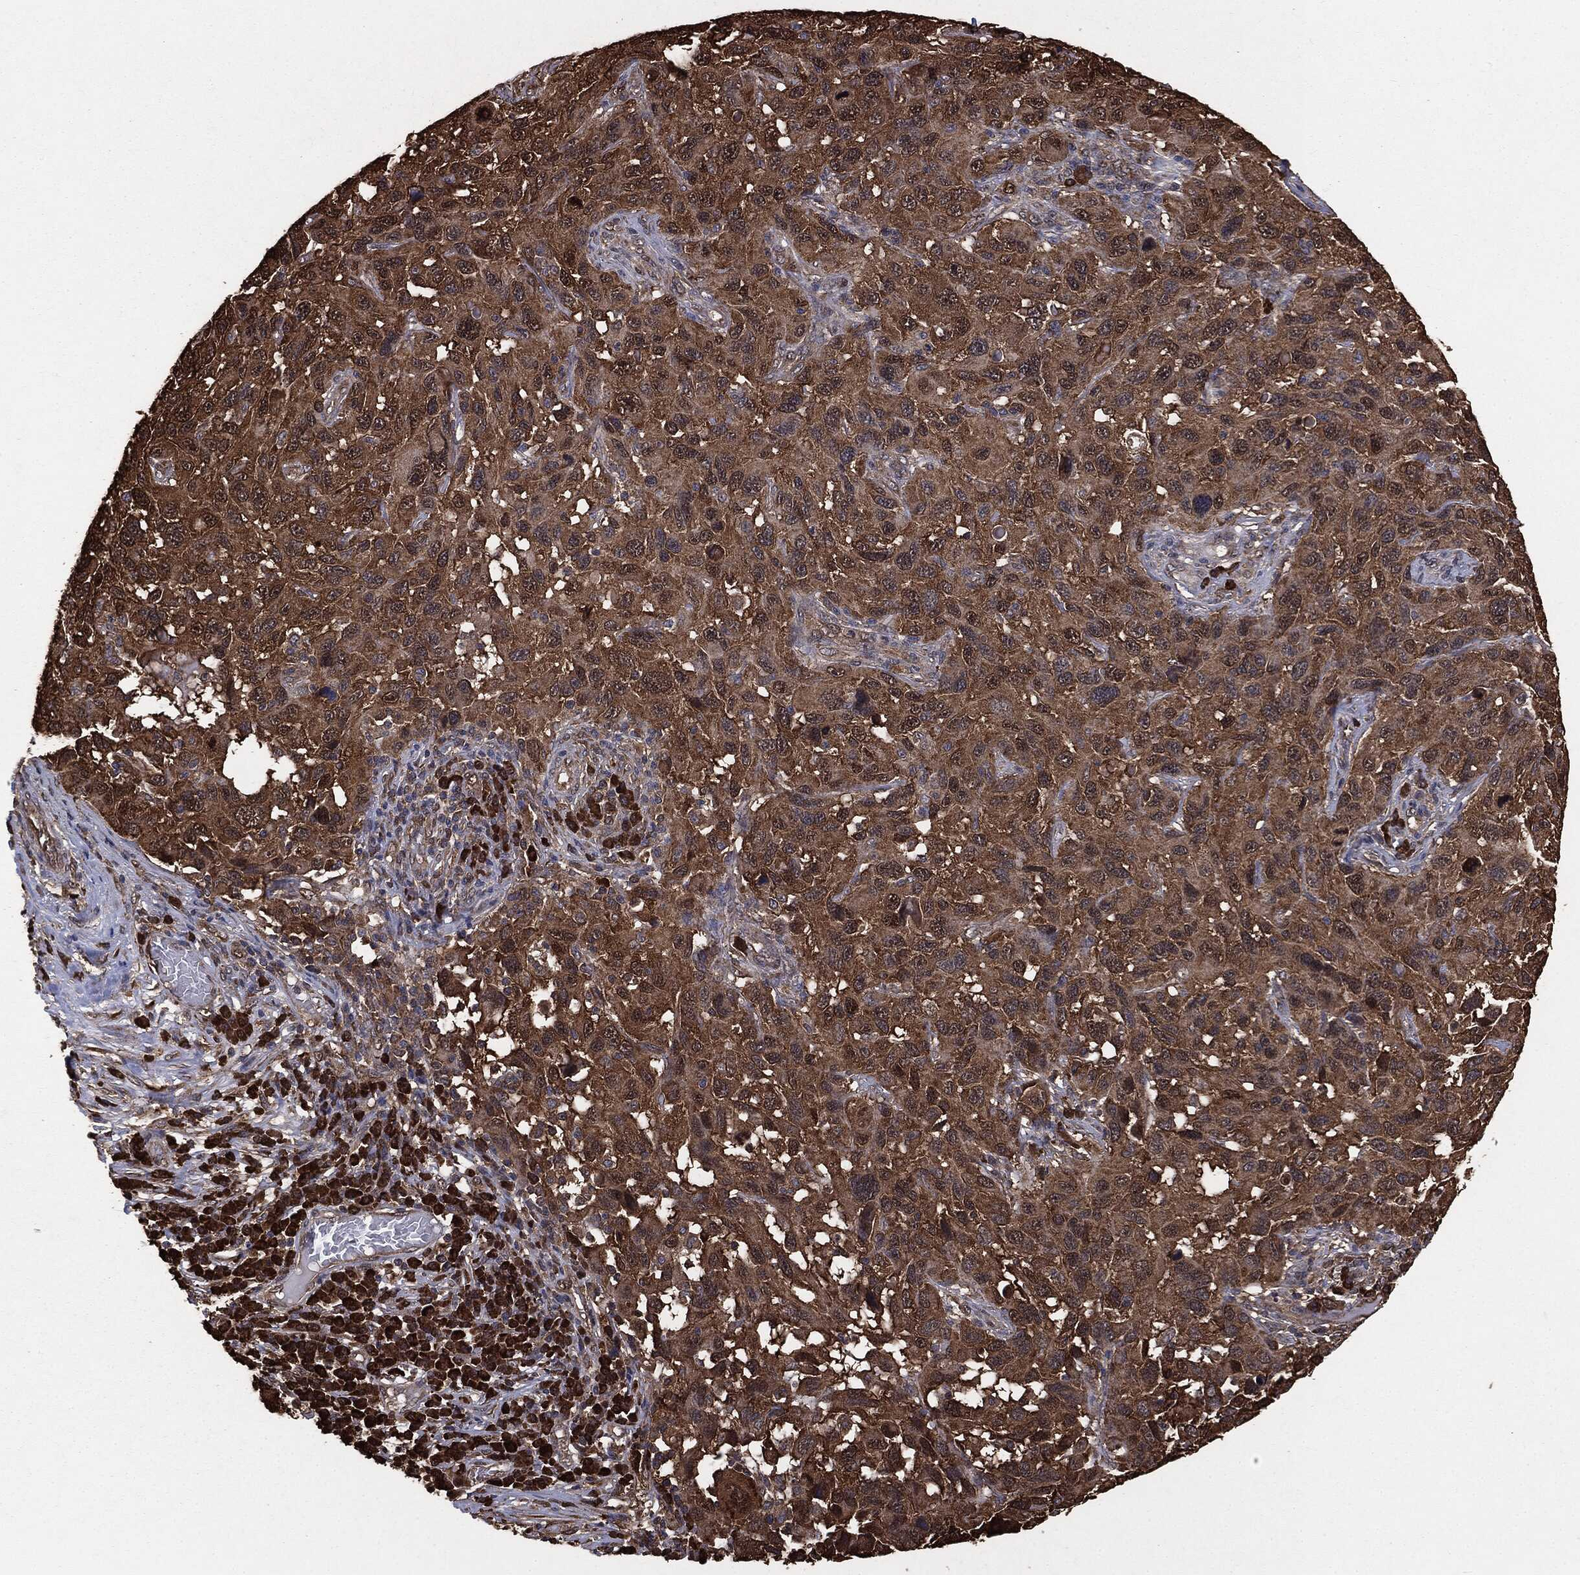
{"staining": {"intensity": "moderate", "quantity": ">75%", "location": "cytoplasmic/membranous"}, "tissue": "melanoma", "cell_type": "Tumor cells", "image_type": "cancer", "snomed": [{"axis": "morphology", "description": "Malignant melanoma, NOS"}, {"axis": "topography", "description": "Skin"}], "caption": "A photomicrograph showing moderate cytoplasmic/membranous expression in about >75% of tumor cells in malignant melanoma, as visualized by brown immunohistochemical staining.", "gene": "NME1", "patient": {"sex": "male", "age": 53}}